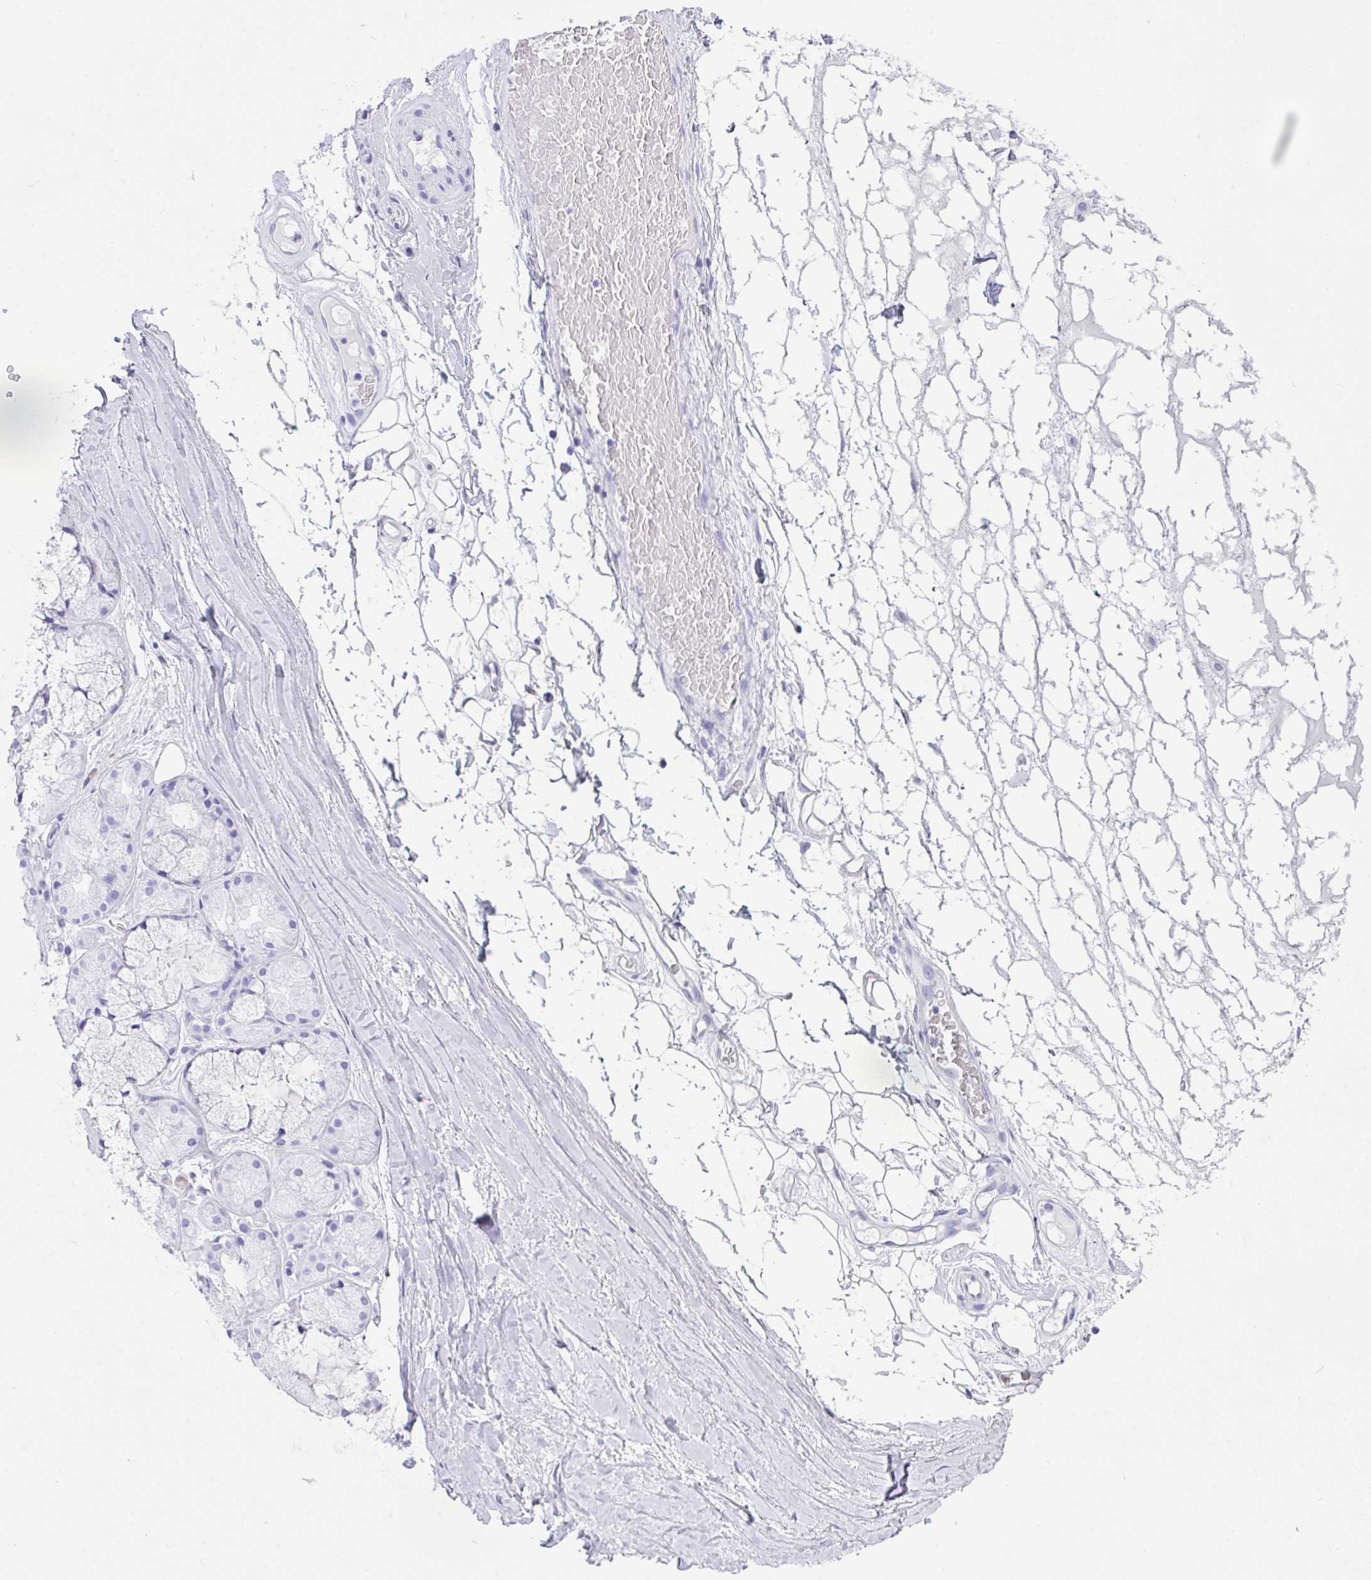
{"staining": {"intensity": "negative", "quantity": "none", "location": "none"}, "tissue": "adipose tissue", "cell_type": "Adipocytes", "image_type": "normal", "snomed": [{"axis": "morphology", "description": "Normal tissue, NOS"}, {"axis": "topography", "description": "Lymph node"}, {"axis": "topography", "description": "Cartilage tissue"}, {"axis": "topography", "description": "Nasopharynx"}], "caption": "Immunohistochemistry (IHC) micrograph of benign human adipose tissue stained for a protein (brown), which displays no positivity in adipocytes.", "gene": "AKR1D1", "patient": {"sex": "male", "age": 63}}